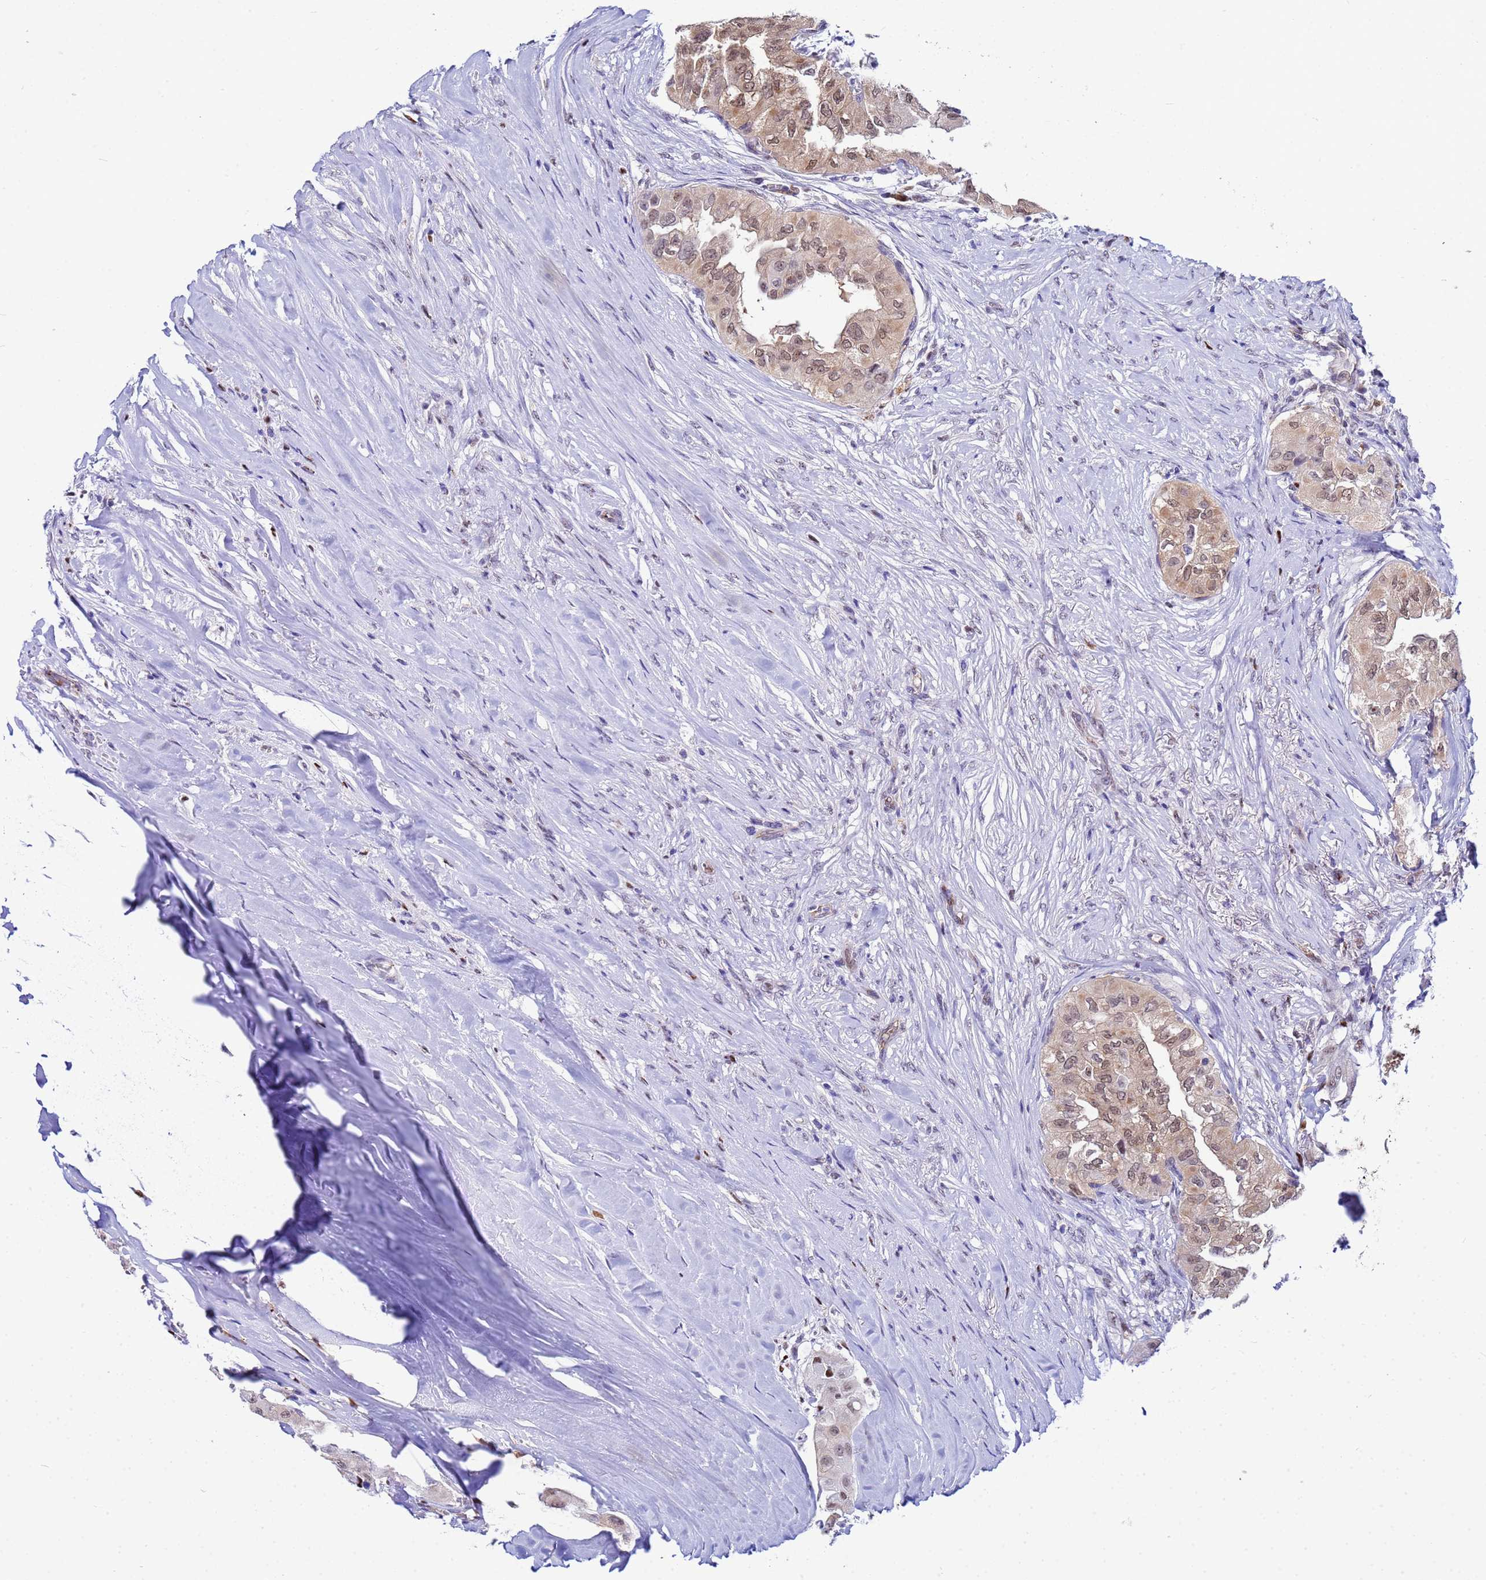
{"staining": {"intensity": "moderate", "quantity": ">75%", "location": "cytoplasmic/membranous,nuclear"}, "tissue": "thyroid cancer", "cell_type": "Tumor cells", "image_type": "cancer", "snomed": [{"axis": "morphology", "description": "Papillary adenocarcinoma, NOS"}, {"axis": "topography", "description": "Thyroid gland"}], "caption": "Approximately >75% of tumor cells in human thyroid cancer reveal moderate cytoplasmic/membranous and nuclear protein positivity as visualized by brown immunohistochemical staining.", "gene": "SLC25A37", "patient": {"sex": "female", "age": 59}}